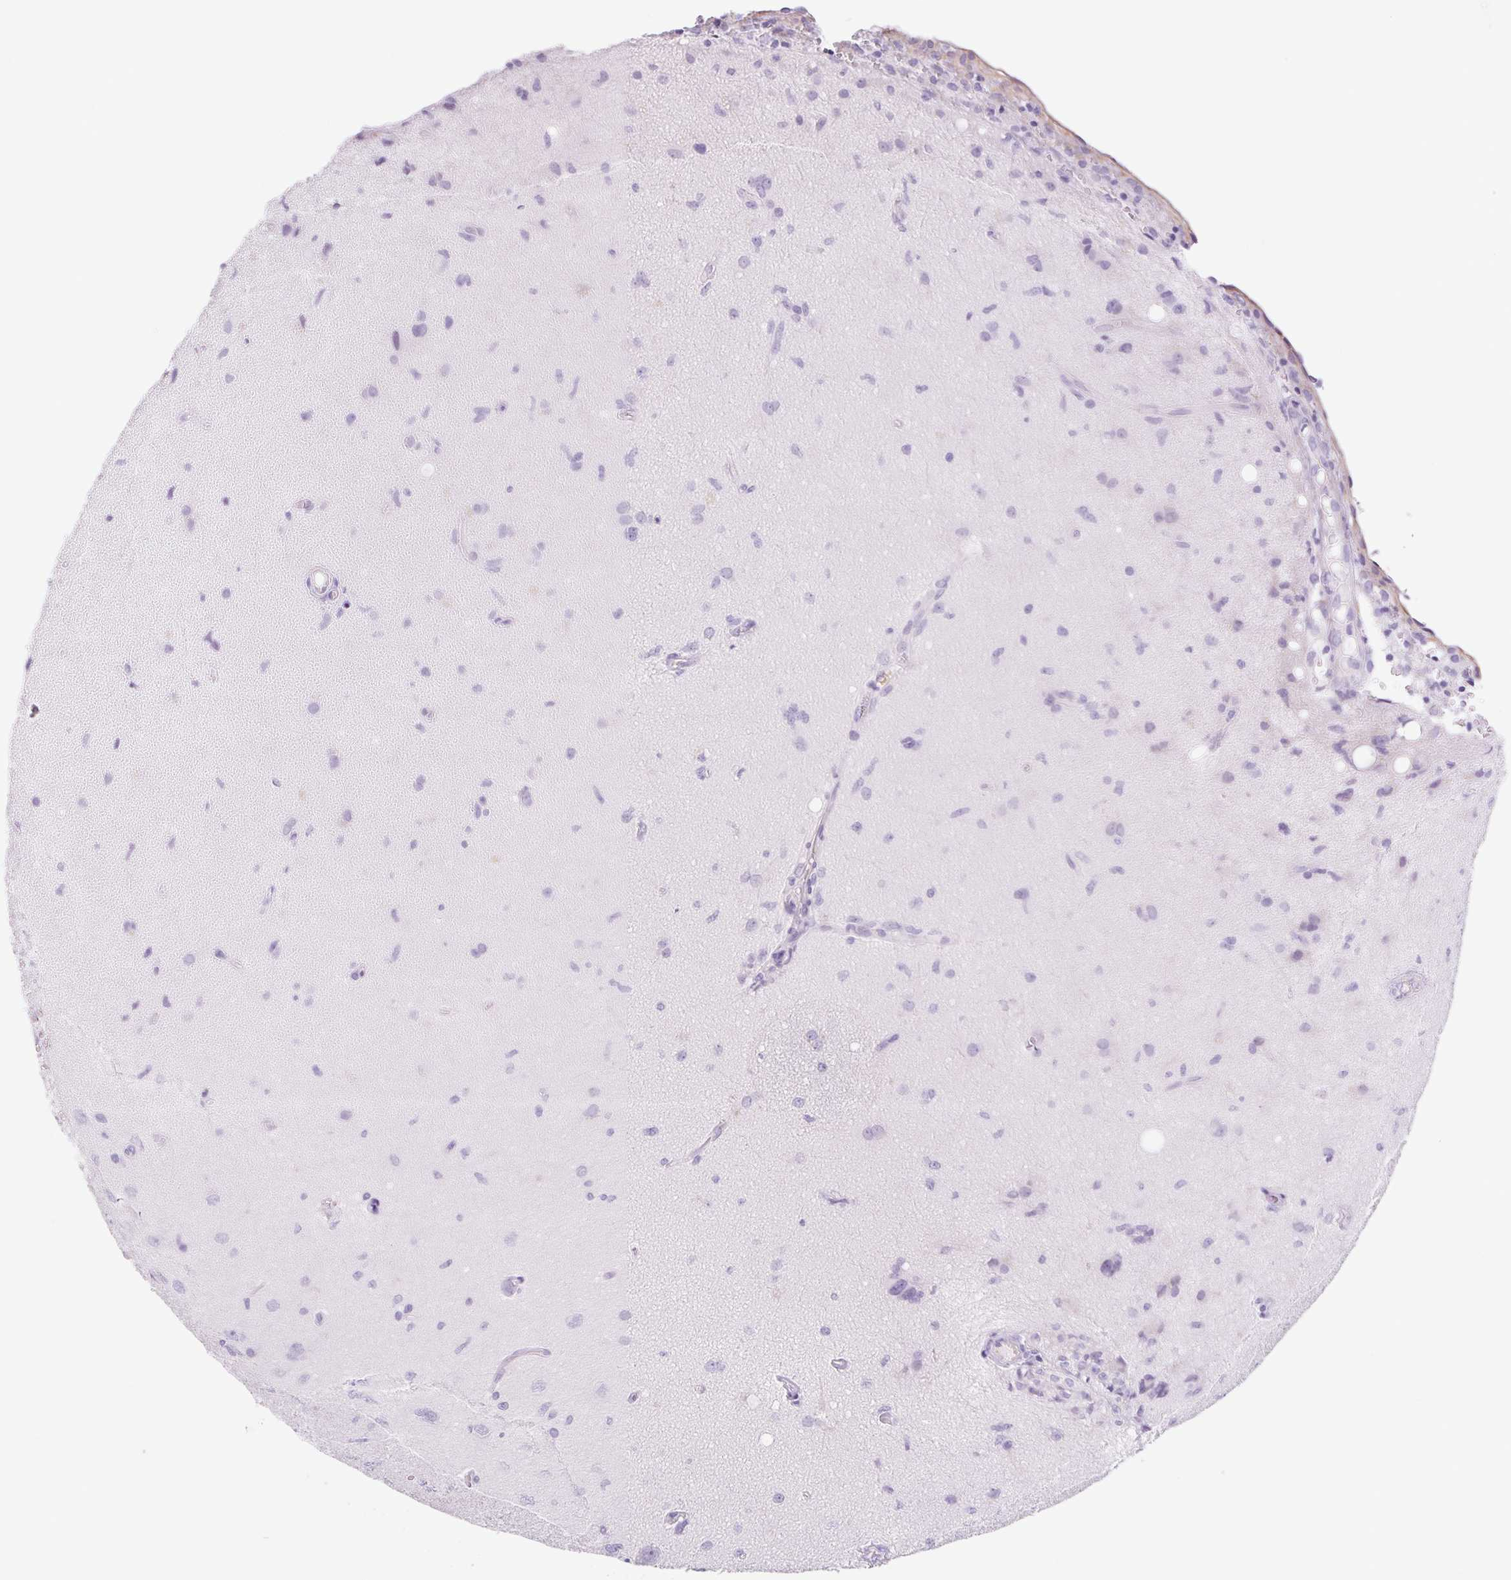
{"staining": {"intensity": "negative", "quantity": "none", "location": "none"}, "tissue": "glioma", "cell_type": "Tumor cells", "image_type": "cancer", "snomed": [{"axis": "morphology", "description": "Glioma, malignant, High grade"}, {"axis": "topography", "description": "Brain"}], "caption": "Immunohistochemical staining of glioma displays no significant positivity in tumor cells.", "gene": "CYP21A2", "patient": {"sex": "male", "age": 67}}